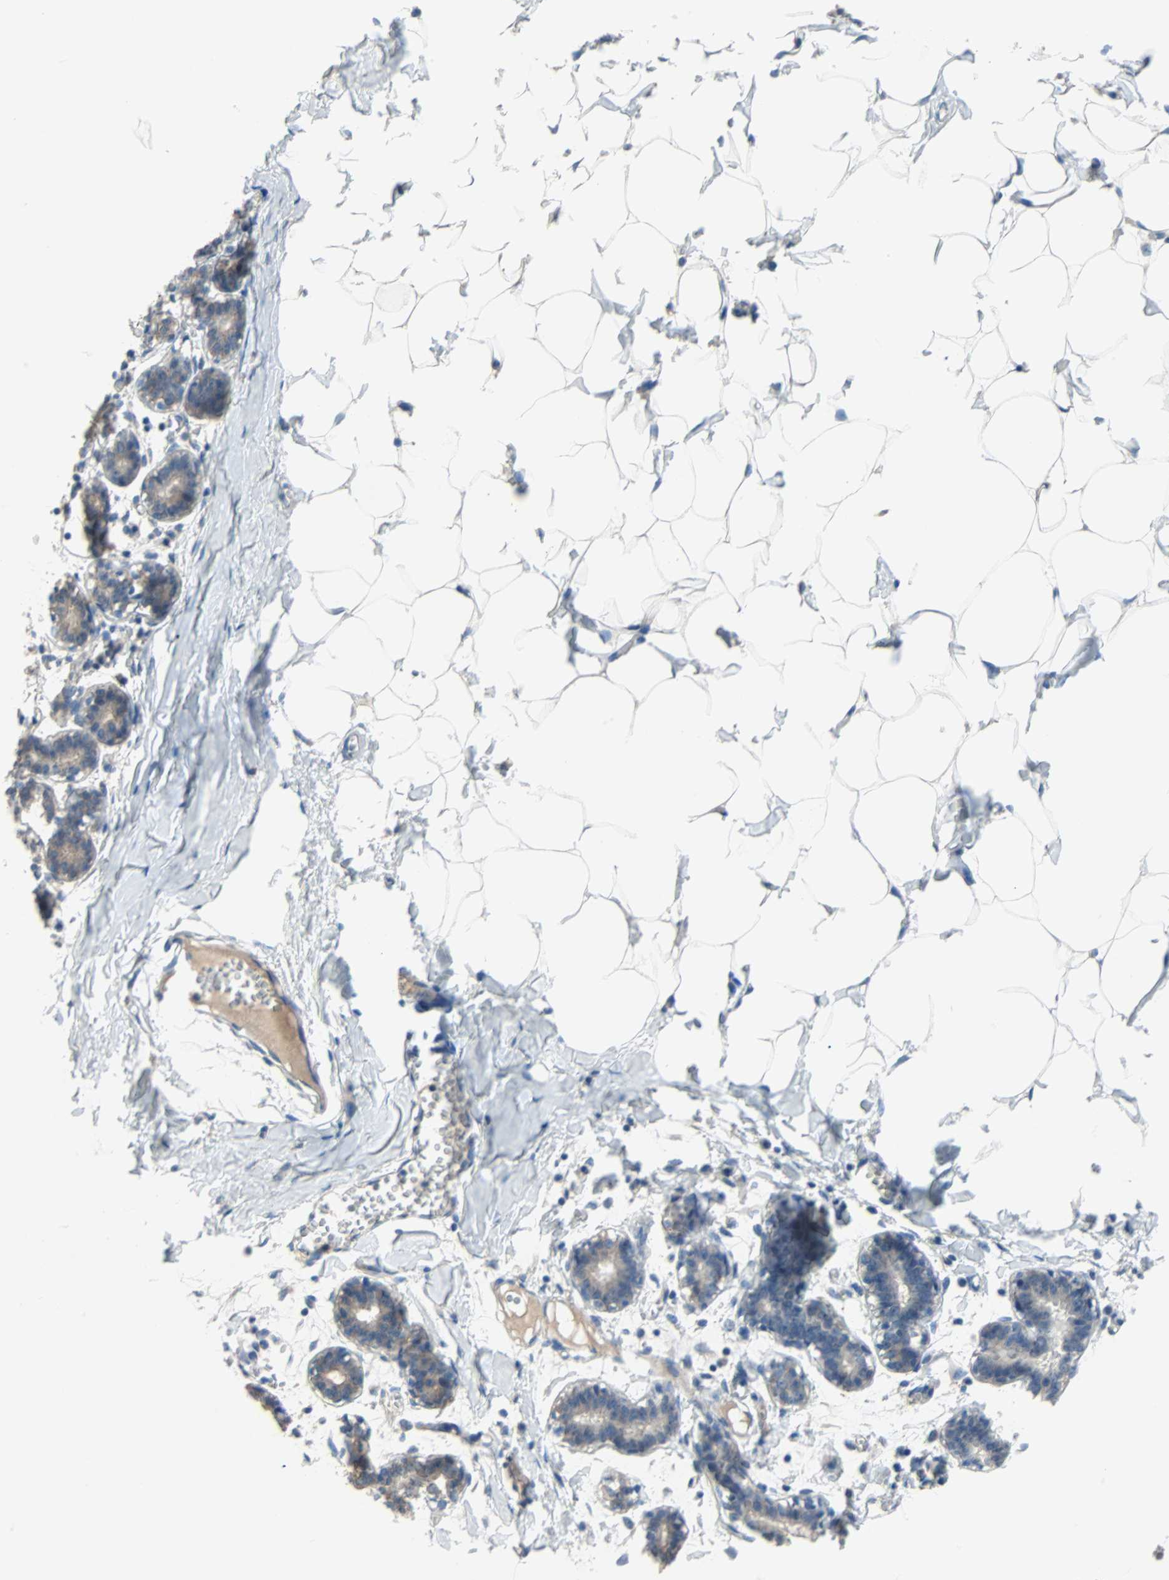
{"staining": {"intensity": "negative", "quantity": "none", "location": "none"}, "tissue": "breast", "cell_type": "Adipocytes", "image_type": "normal", "snomed": [{"axis": "morphology", "description": "Normal tissue, NOS"}, {"axis": "topography", "description": "Breast"}], "caption": "Breast stained for a protein using IHC reveals no staining adipocytes.", "gene": "TNFRSF12A", "patient": {"sex": "female", "age": 27}}